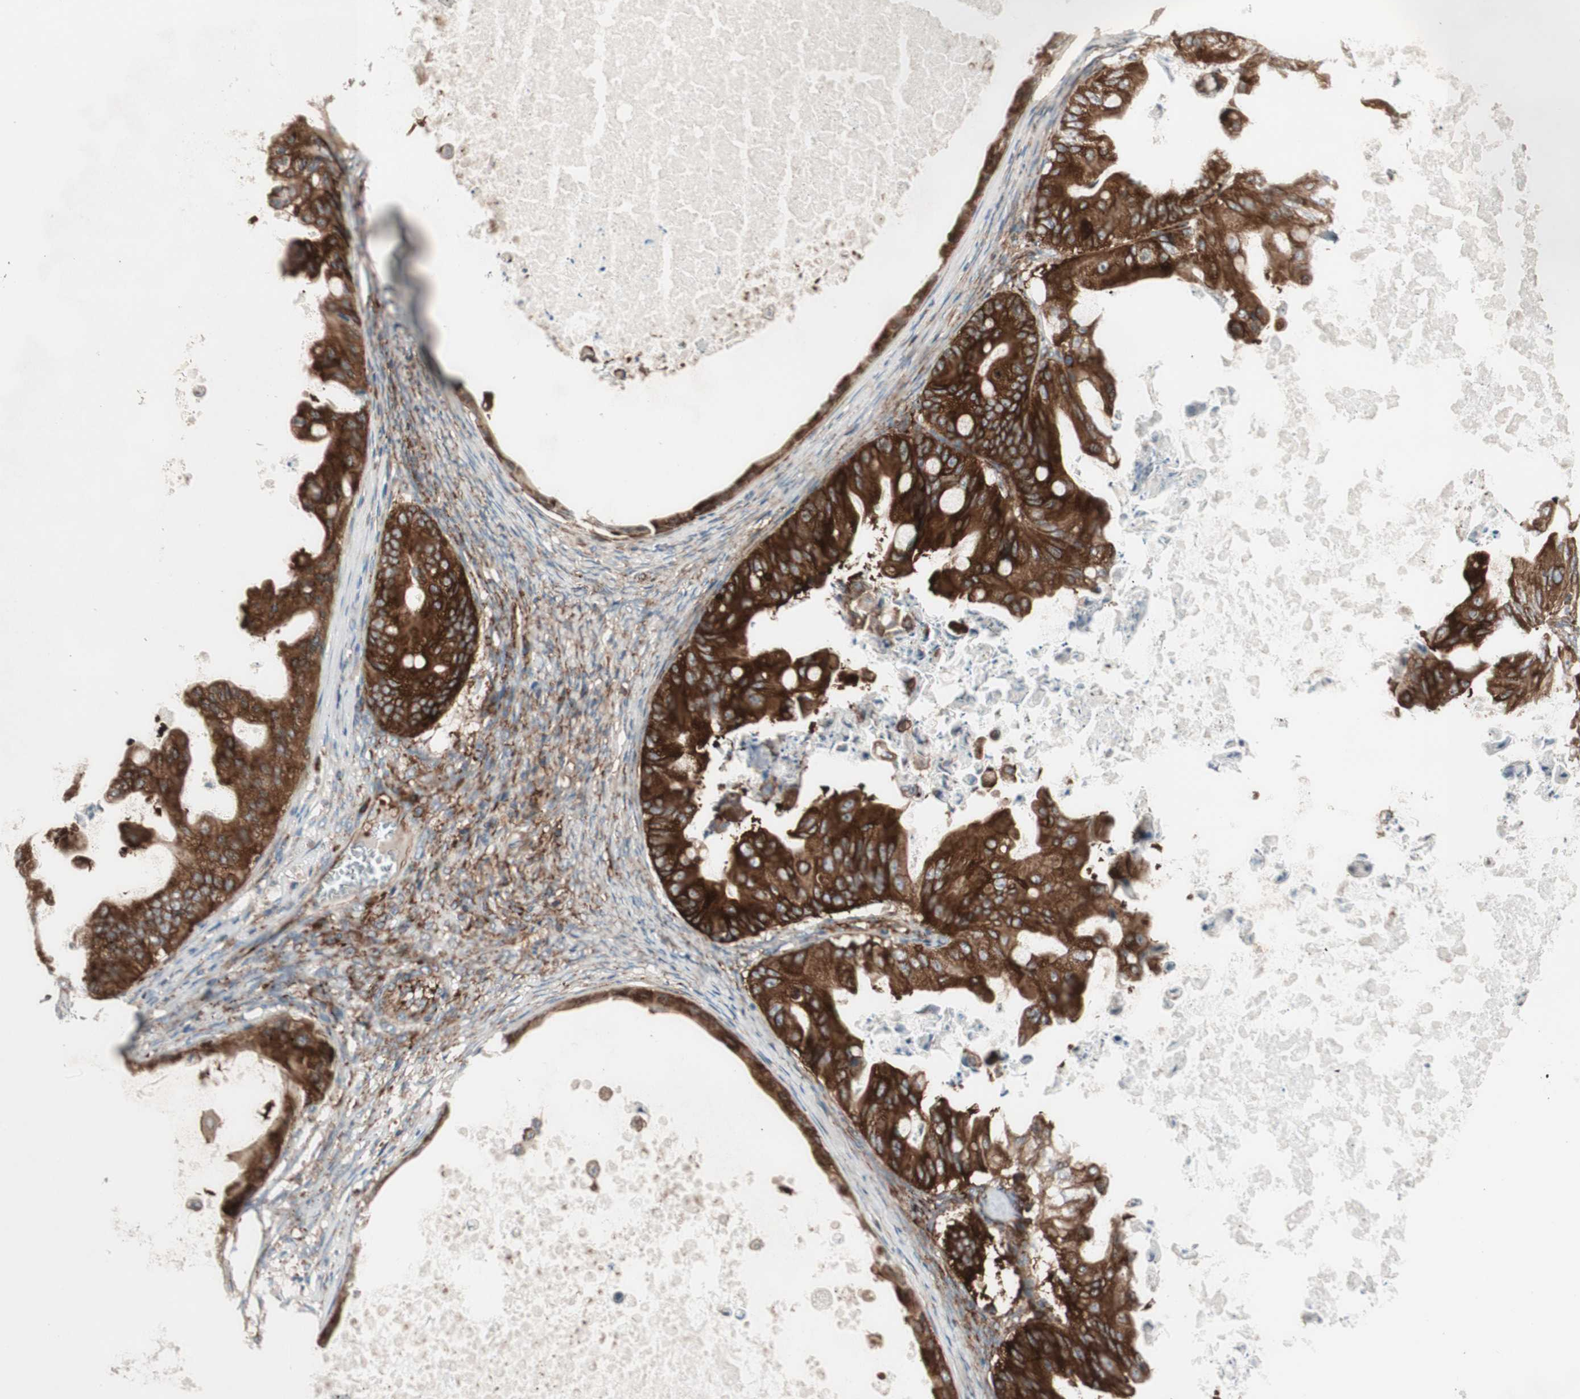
{"staining": {"intensity": "strong", "quantity": ">75%", "location": "cytoplasmic/membranous"}, "tissue": "ovarian cancer", "cell_type": "Tumor cells", "image_type": "cancer", "snomed": [{"axis": "morphology", "description": "Cystadenocarcinoma, mucinous, NOS"}, {"axis": "topography", "description": "Ovary"}], "caption": "High-power microscopy captured an immunohistochemistry photomicrograph of ovarian cancer, revealing strong cytoplasmic/membranous expression in about >75% of tumor cells.", "gene": "CCN4", "patient": {"sex": "female", "age": 37}}